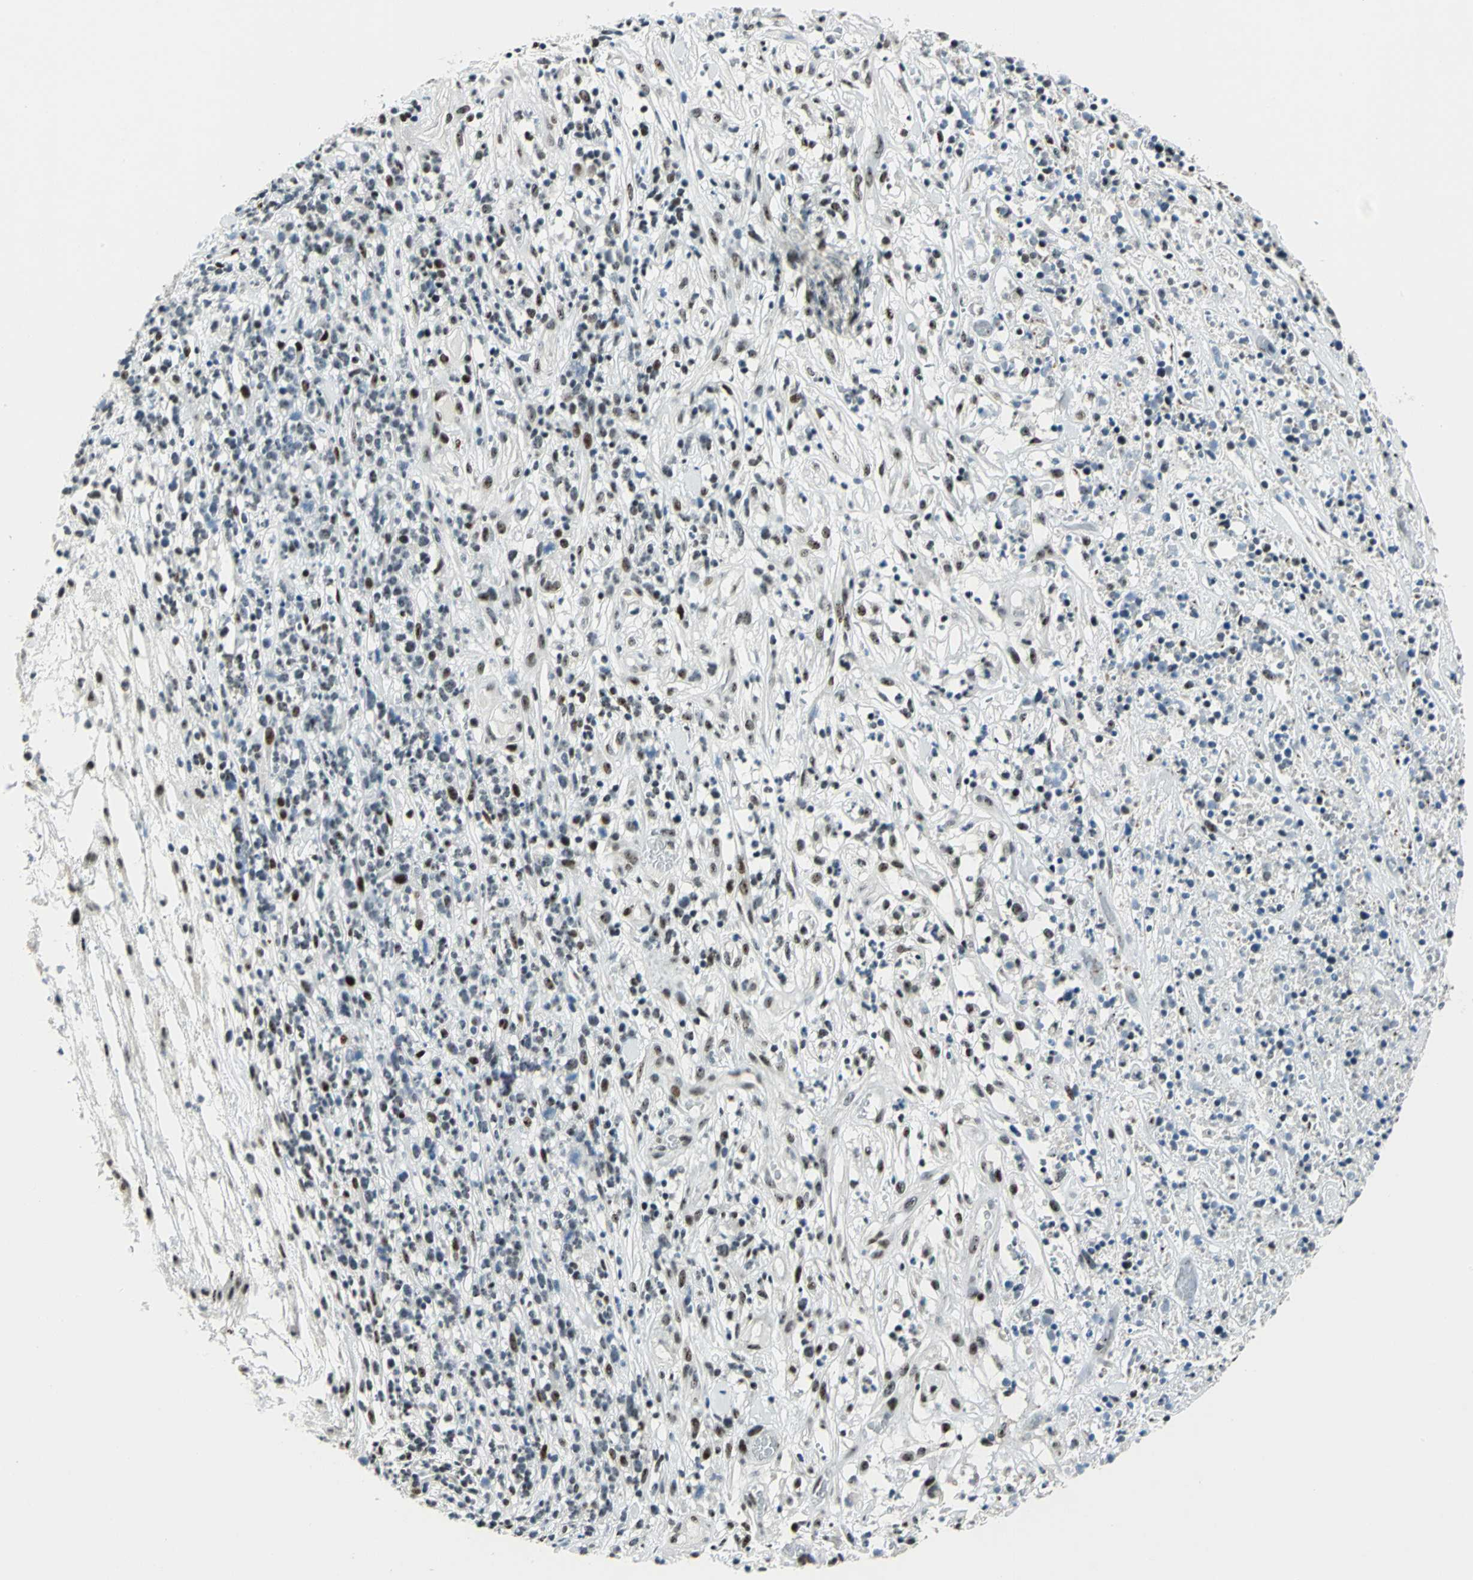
{"staining": {"intensity": "moderate", "quantity": "25%-75%", "location": "nuclear"}, "tissue": "lymphoma", "cell_type": "Tumor cells", "image_type": "cancer", "snomed": [{"axis": "morphology", "description": "Malignant lymphoma, non-Hodgkin's type, High grade"}, {"axis": "topography", "description": "Lymph node"}], "caption": "Tumor cells show medium levels of moderate nuclear staining in about 25%-75% of cells in human high-grade malignant lymphoma, non-Hodgkin's type. Ihc stains the protein of interest in brown and the nuclei are stained blue.", "gene": "KAT6B", "patient": {"sex": "female", "age": 73}}